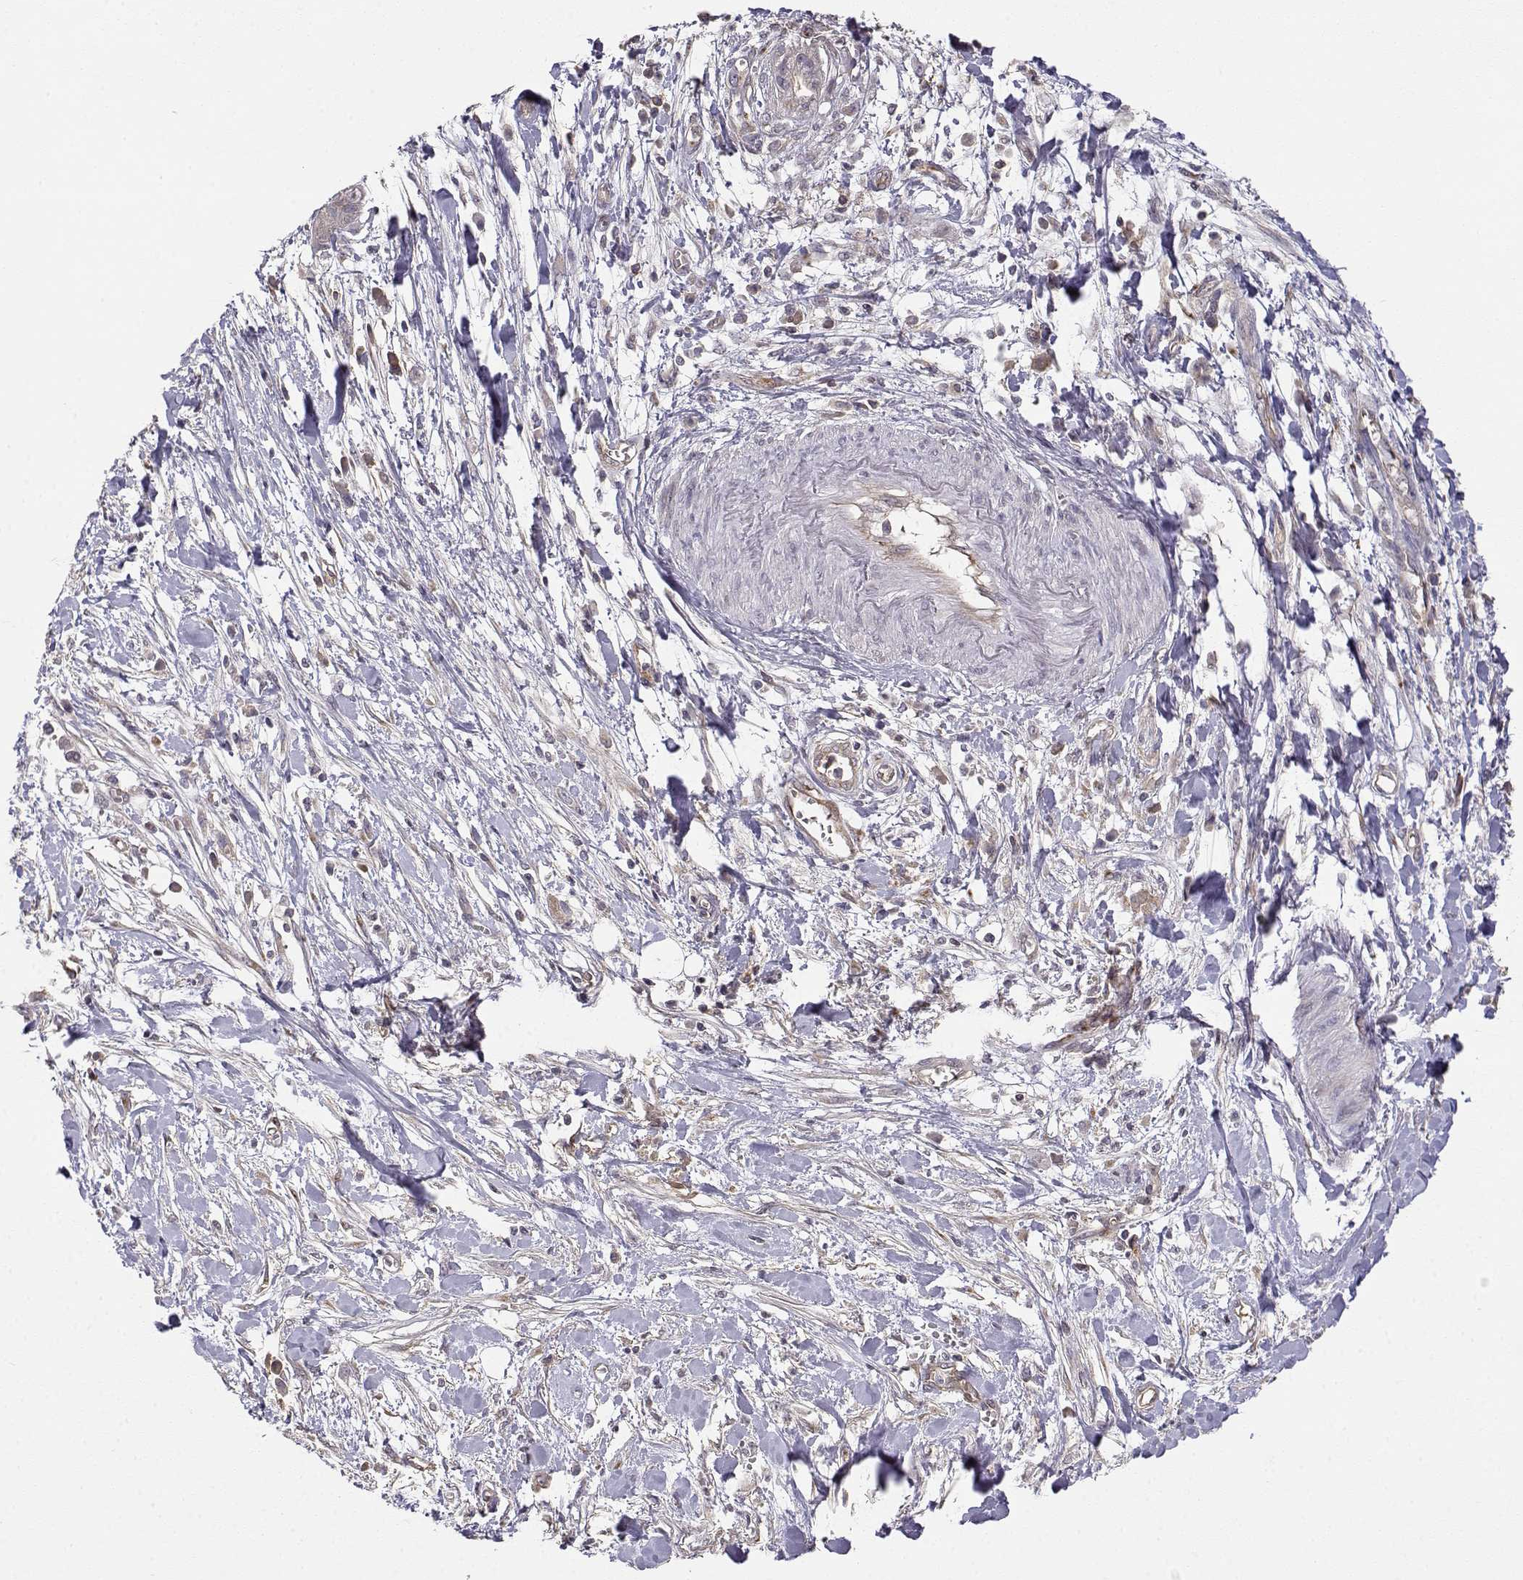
{"staining": {"intensity": "moderate", "quantity": "<25%", "location": "cytoplasmic/membranous"}, "tissue": "pancreatic cancer", "cell_type": "Tumor cells", "image_type": "cancer", "snomed": [{"axis": "morphology", "description": "Normal tissue, NOS"}, {"axis": "morphology", "description": "Adenocarcinoma, NOS"}, {"axis": "topography", "description": "Lymph node"}, {"axis": "topography", "description": "Pancreas"}], "caption": "DAB immunohistochemical staining of pancreatic adenocarcinoma reveals moderate cytoplasmic/membranous protein positivity in approximately <25% of tumor cells. The protein is stained brown, and the nuclei are stained in blue (DAB (3,3'-diaminobenzidine) IHC with brightfield microscopy, high magnification).", "gene": "IFITM1", "patient": {"sex": "female", "age": 58}}